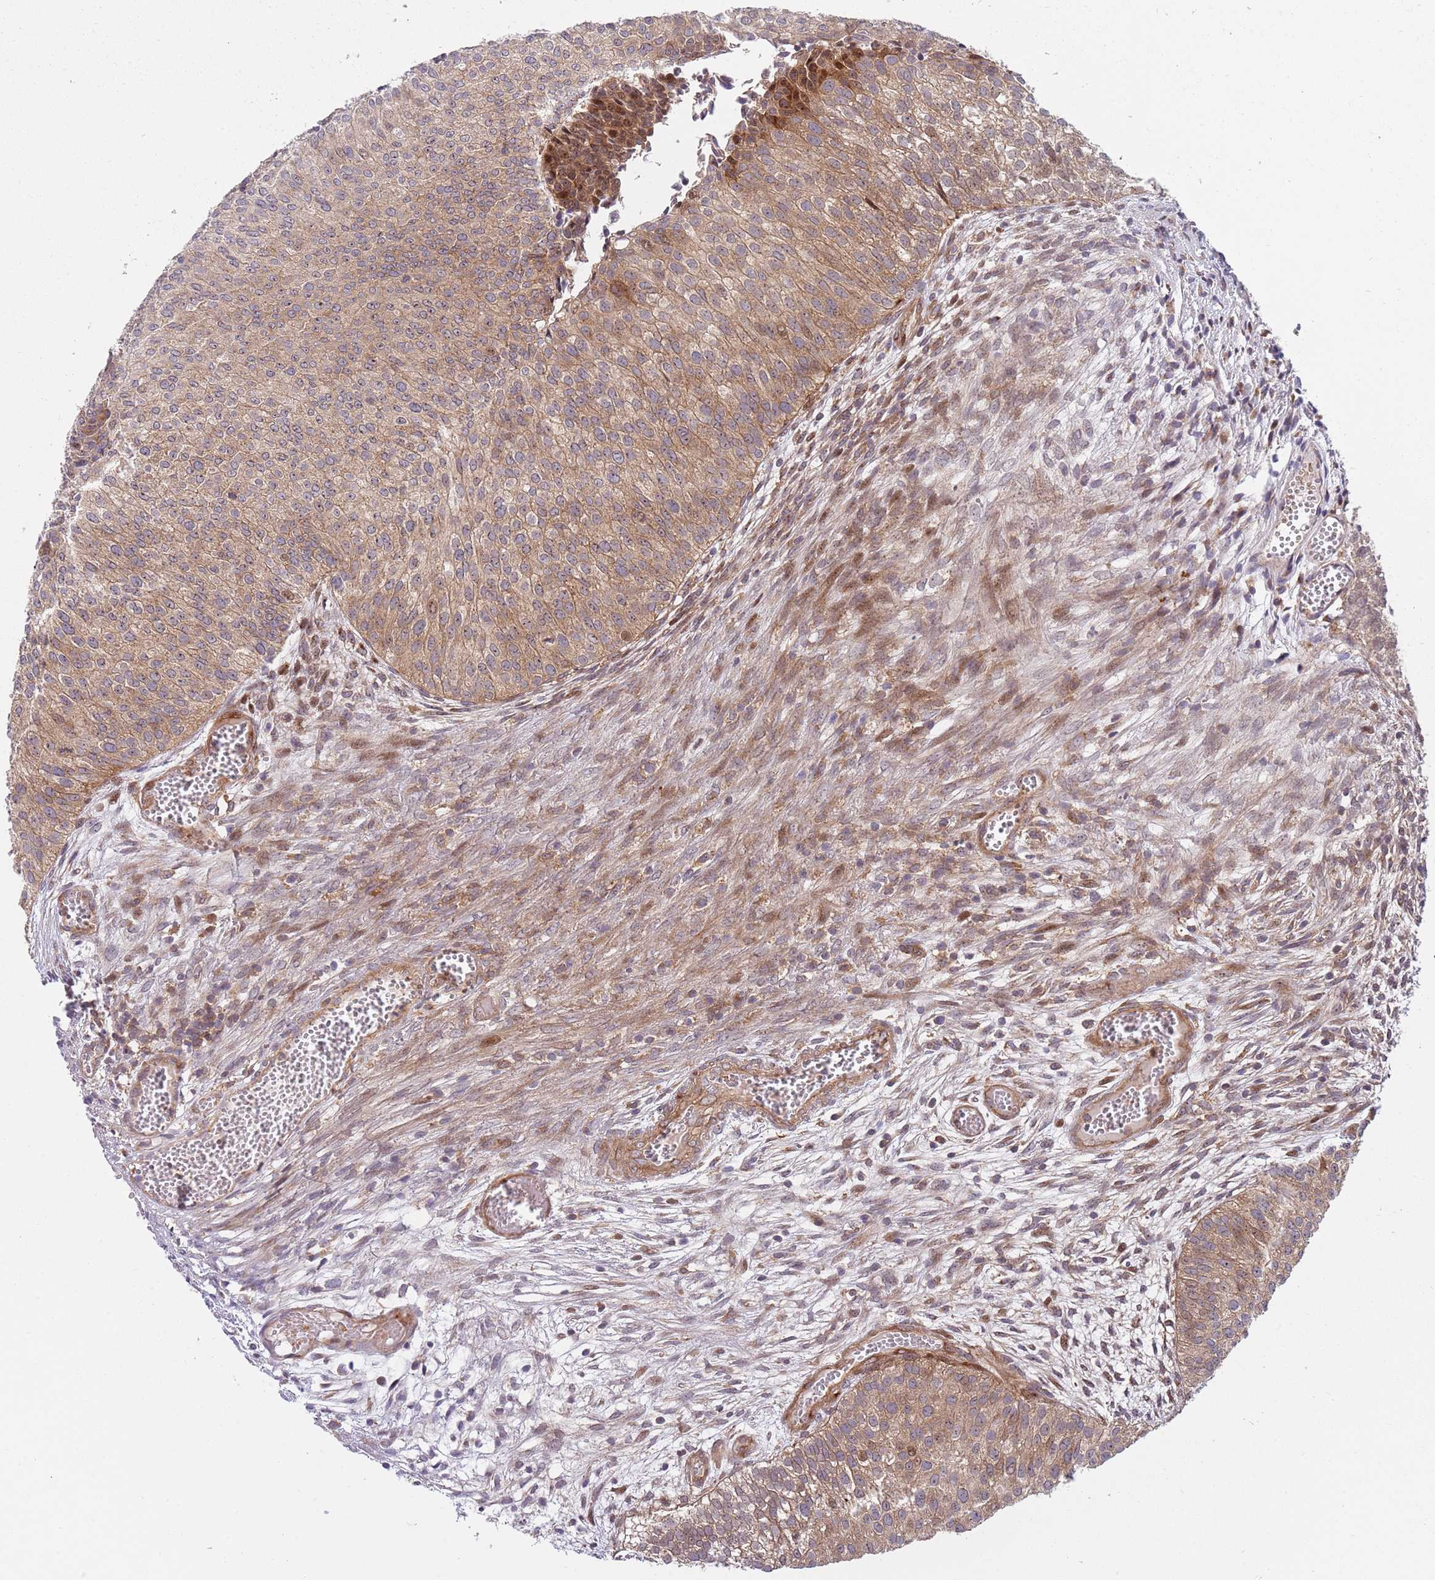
{"staining": {"intensity": "moderate", "quantity": ">75%", "location": "cytoplasmic/membranous"}, "tissue": "urothelial cancer", "cell_type": "Tumor cells", "image_type": "cancer", "snomed": [{"axis": "morphology", "description": "Urothelial carcinoma, Low grade"}, {"axis": "topography", "description": "Urinary bladder"}], "caption": "Protein analysis of urothelial cancer tissue demonstrates moderate cytoplasmic/membranous staining in about >75% of tumor cells.", "gene": "GGA1", "patient": {"sex": "male", "age": 84}}